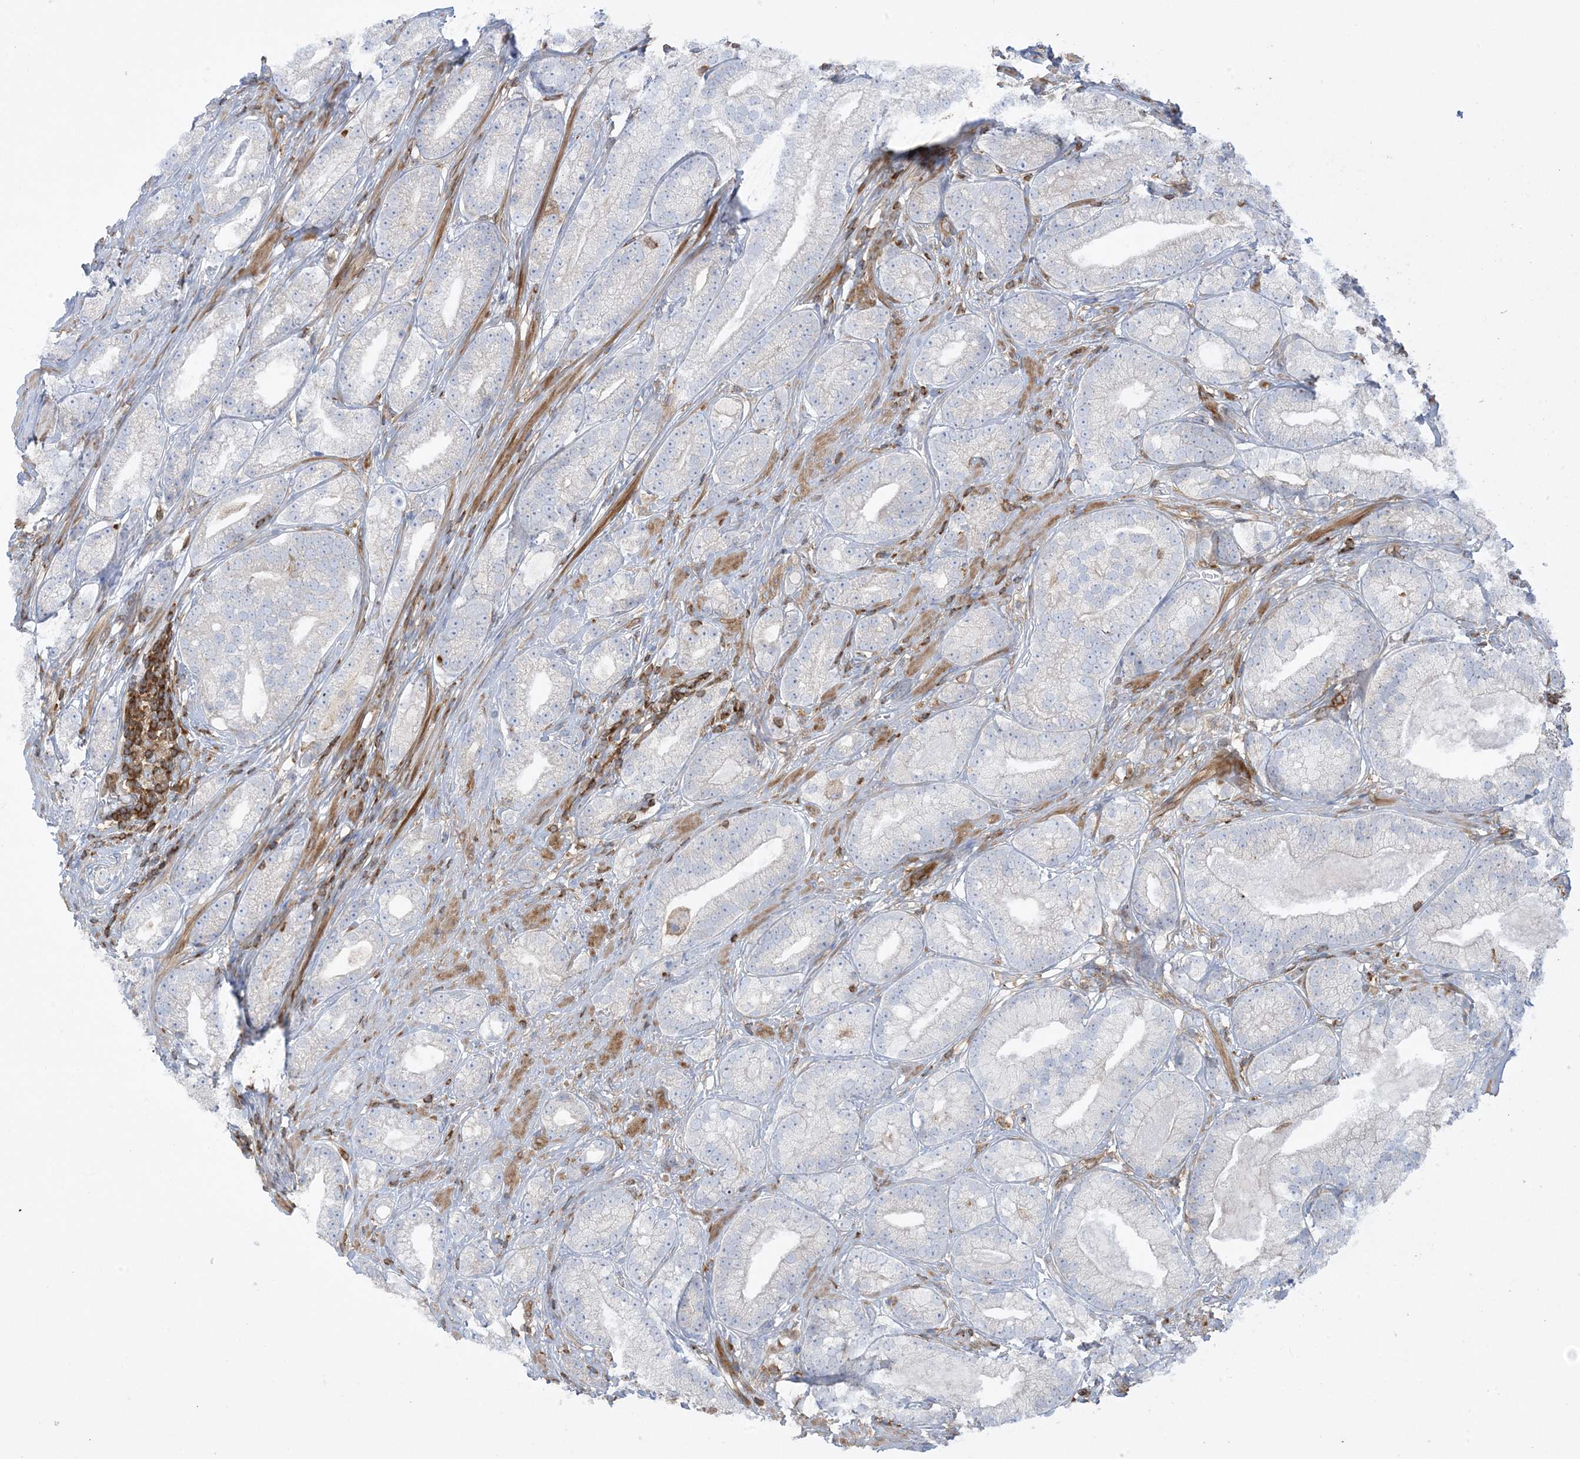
{"staining": {"intensity": "negative", "quantity": "none", "location": "none"}, "tissue": "prostate cancer", "cell_type": "Tumor cells", "image_type": "cancer", "snomed": [{"axis": "morphology", "description": "Adenocarcinoma, High grade"}, {"axis": "topography", "description": "Prostate"}], "caption": "There is no significant positivity in tumor cells of prostate cancer (high-grade adenocarcinoma). (Stains: DAB (3,3'-diaminobenzidine) immunohistochemistry with hematoxylin counter stain, Microscopy: brightfield microscopy at high magnification).", "gene": "ARHGAP30", "patient": {"sex": "male", "age": 69}}